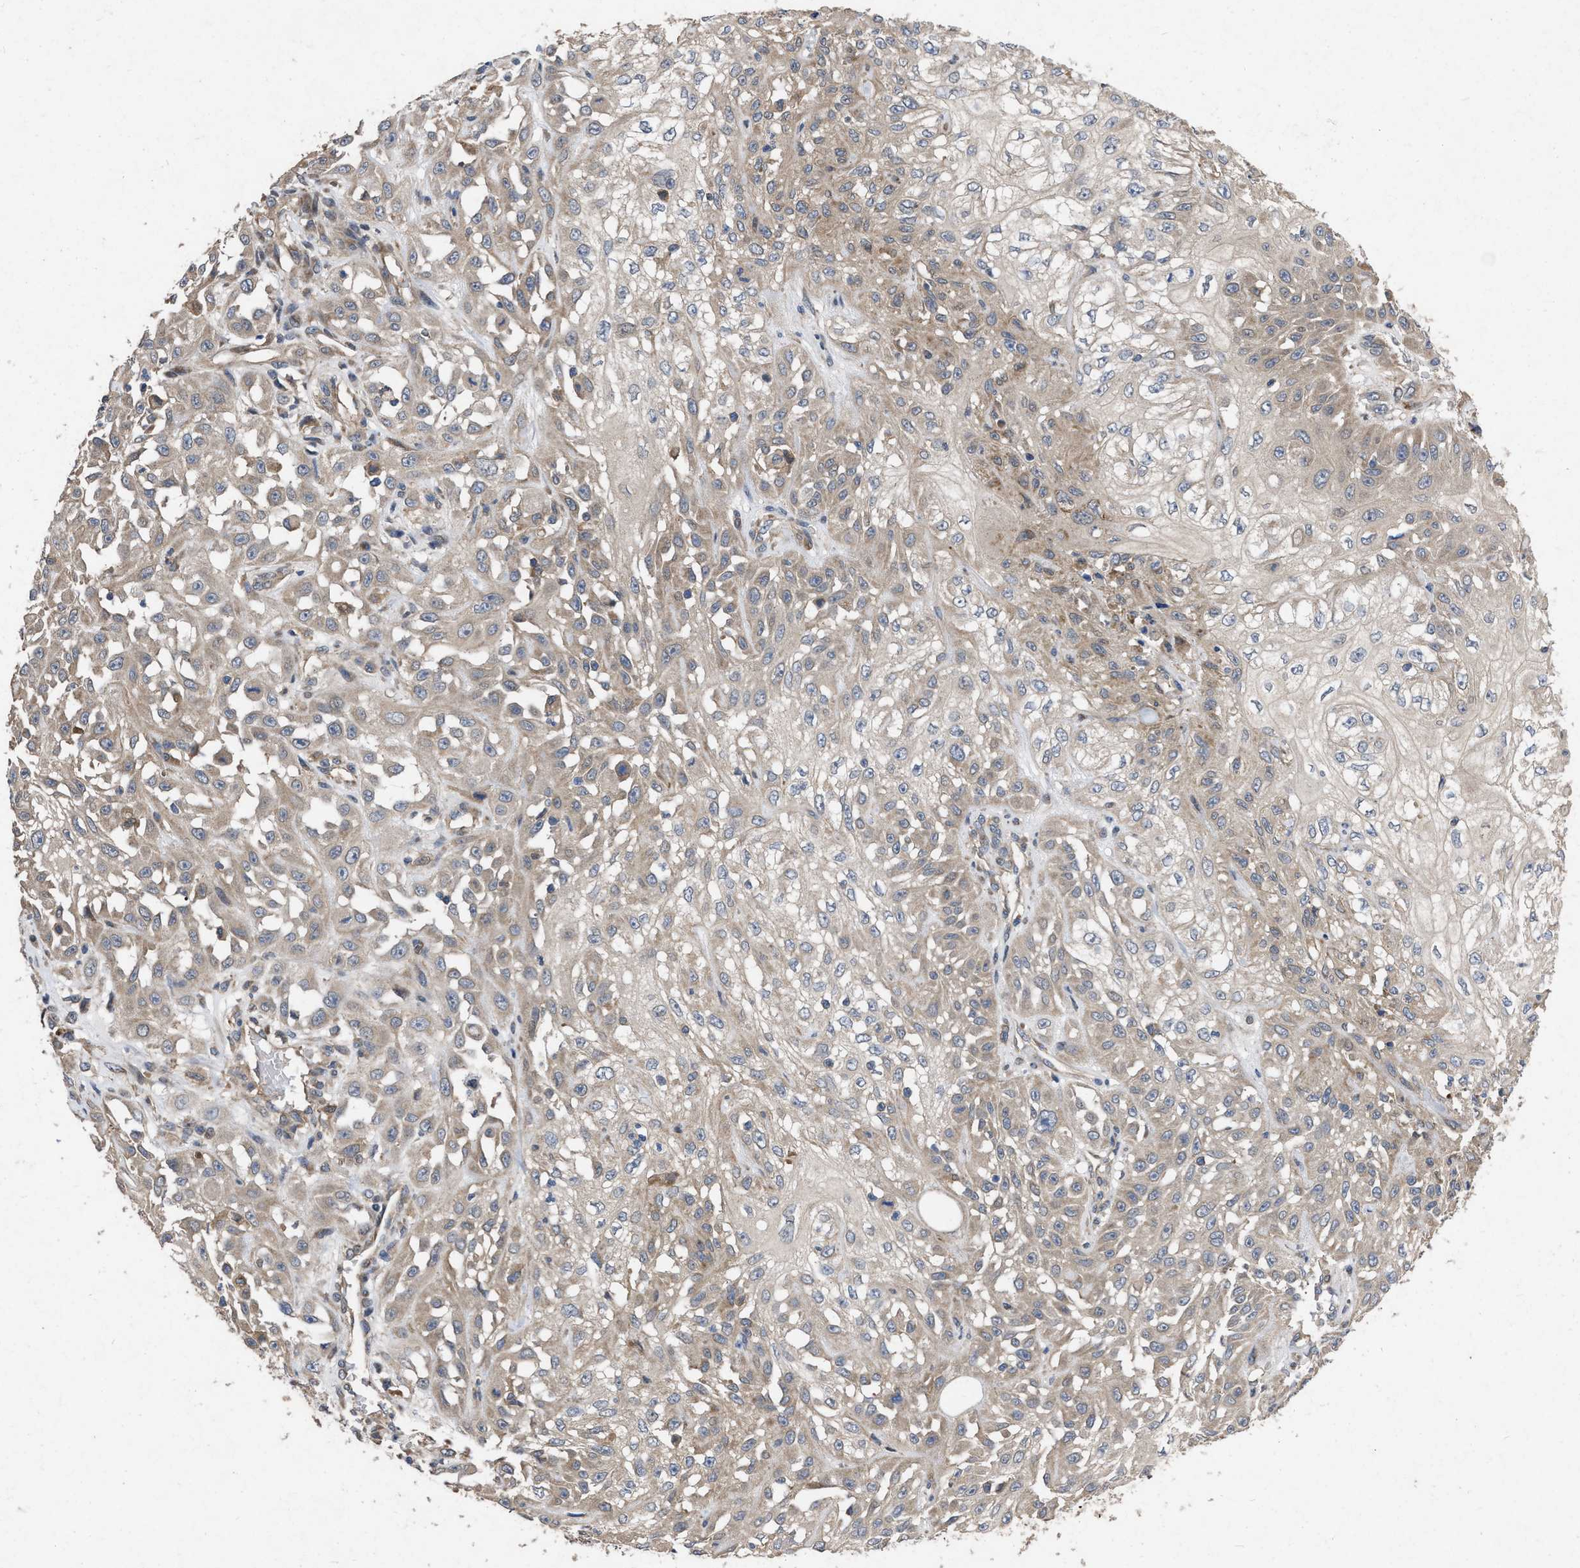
{"staining": {"intensity": "weak", "quantity": "25%-75%", "location": "cytoplasmic/membranous"}, "tissue": "skin cancer", "cell_type": "Tumor cells", "image_type": "cancer", "snomed": [{"axis": "morphology", "description": "Squamous cell carcinoma, NOS"}, {"axis": "morphology", "description": "Squamous cell carcinoma, metastatic, NOS"}, {"axis": "topography", "description": "Skin"}, {"axis": "topography", "description": "Lymph node"}], "caption": "Immunohistochemical staining of human skin cancer (metastatic squamous cell carcinoma) shows weak cytoplasmic/membranous protein expression in approximately 25%-75% of tumor cells.", "gene": "CDKN2C", "patient": {"sex": "male", "age": 75}}